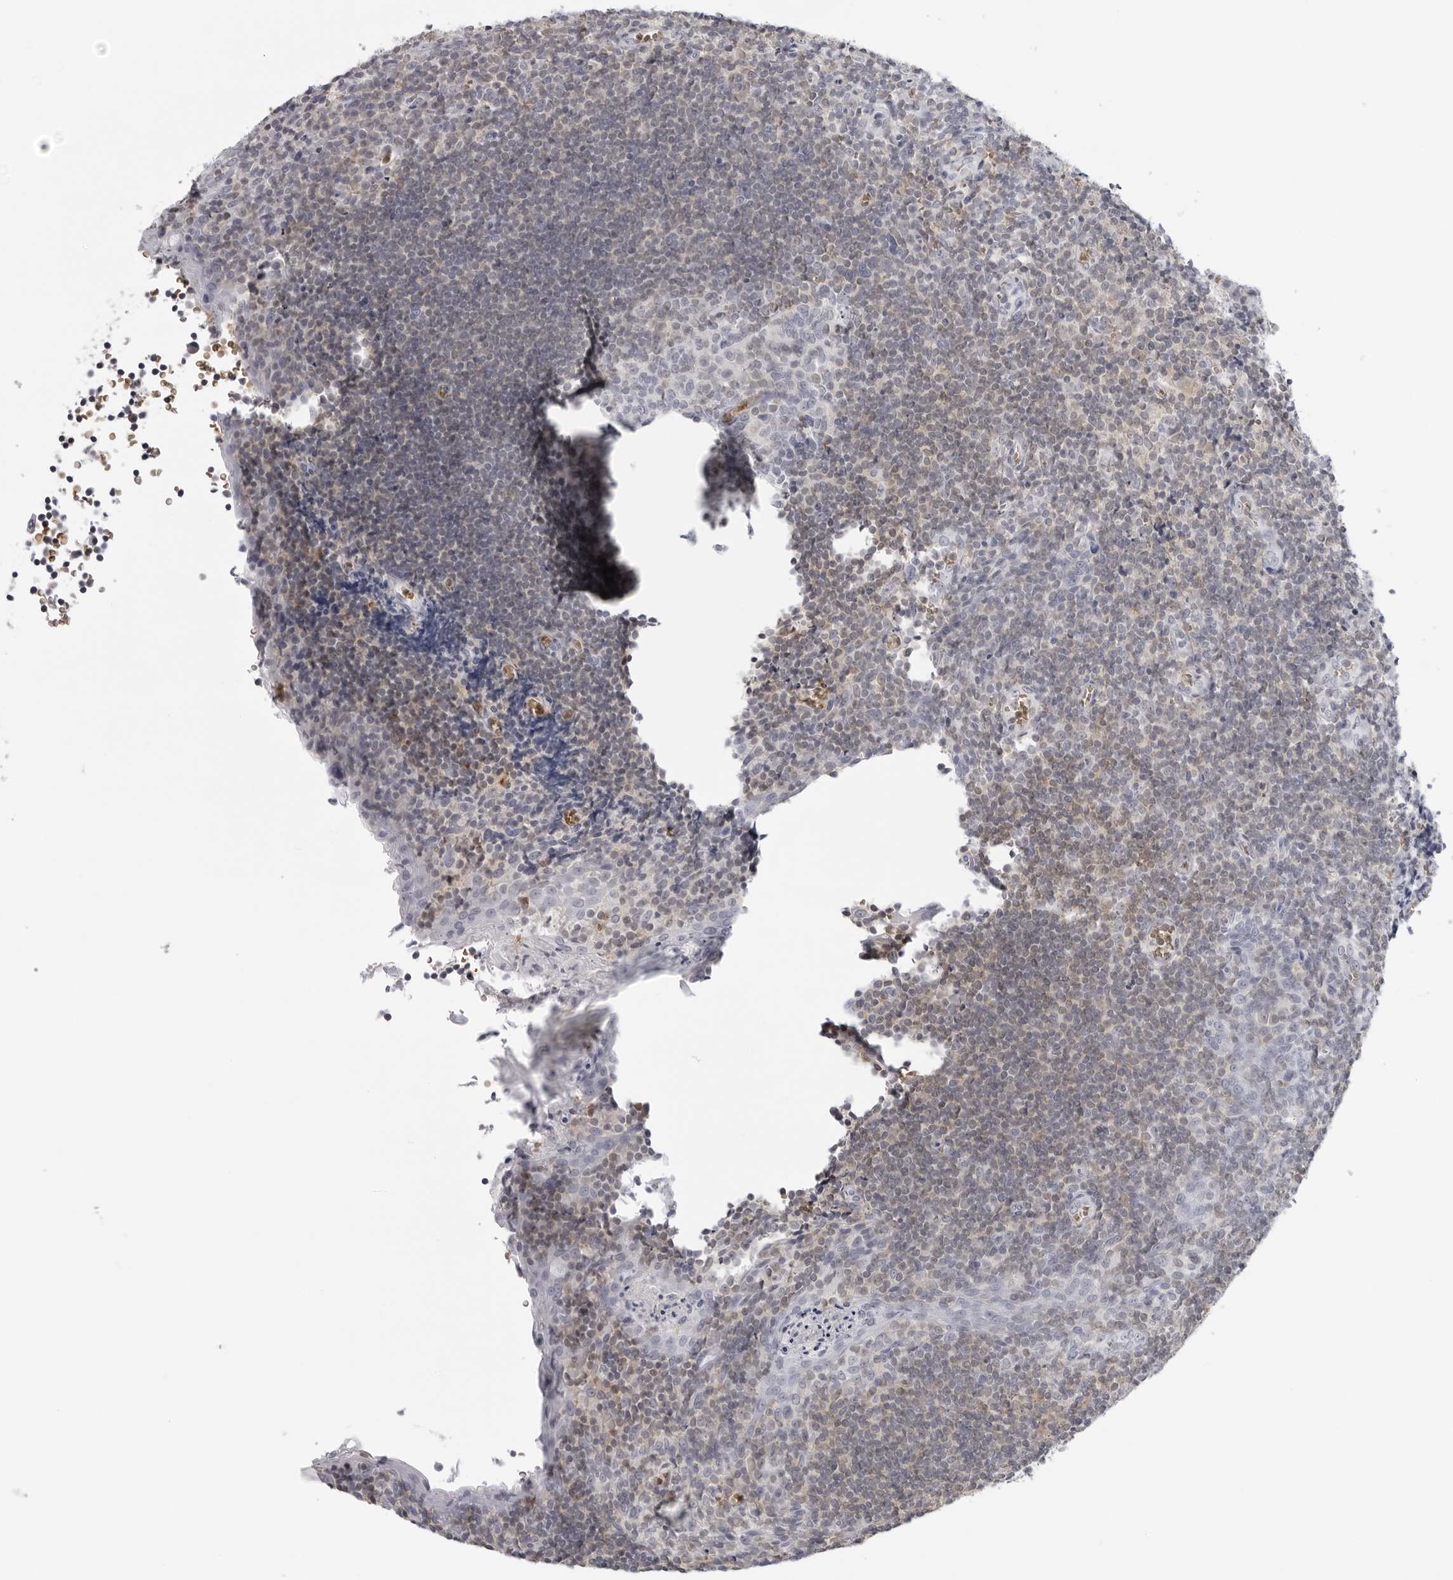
{"staining": {"intensity": "negative", "quantity": "none", "location": "none"}, "tissue": "tonsil", "cell_type": "Germinal center cells", "image_type": "normal", "snomed": [{"axis": "morphology", "description": "Normal tissue, NOS"}, {"axis": "topography", "description": "Tonsil"}], "caption": "This is an IHC image of benign human tonsil. There is no positivity in germinal center cells.", "gene": "EPB41", "patient": {"sex": "male", "age": 27}}